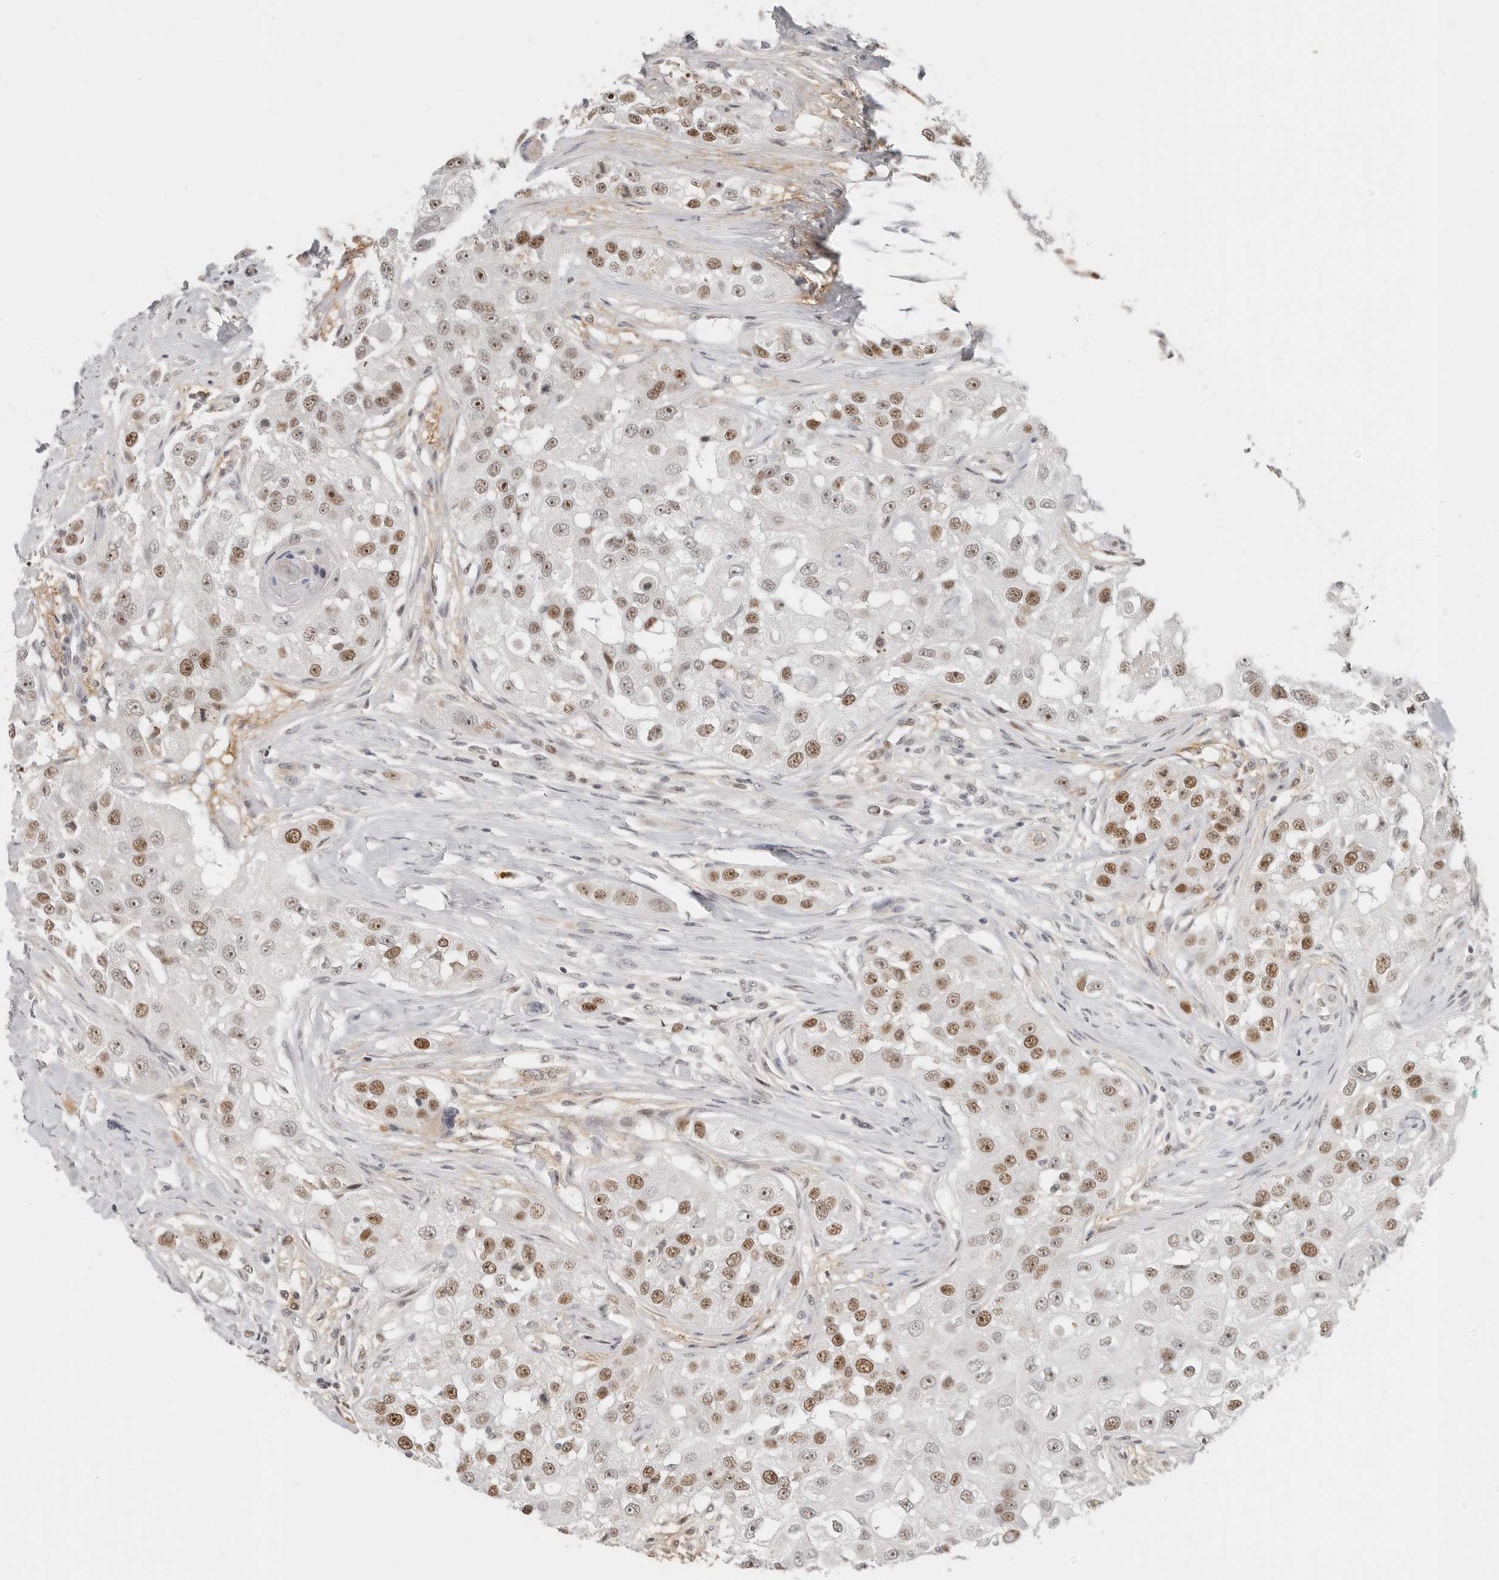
{"staining": {"intensity": "moderate", "quantity": ">75%", "location": "nuclear"}, "tissue": "head and neck cancer", "cell_type": "Tumor cells", "image_type": "cancer", "snomed": [{"axis": "morphology", "description": "Normal tissue, NOS"}, {"axis": "morphology", "description": "Squamous cell carcinoma, NOS"}, {"axis": "topography", "description": "Skeletal muscle"}, {"axis": "topography", "description": "Head-Neck"}], "caption": "Head and neck cancer (squamous cell carcinoma) was stained to show a protein in brown. There is medium levels of moderate nuclear staining in approximately >75% of tumor cells.", "gene": "RFC2", "patient": {"sex": "male", "age": 51}}